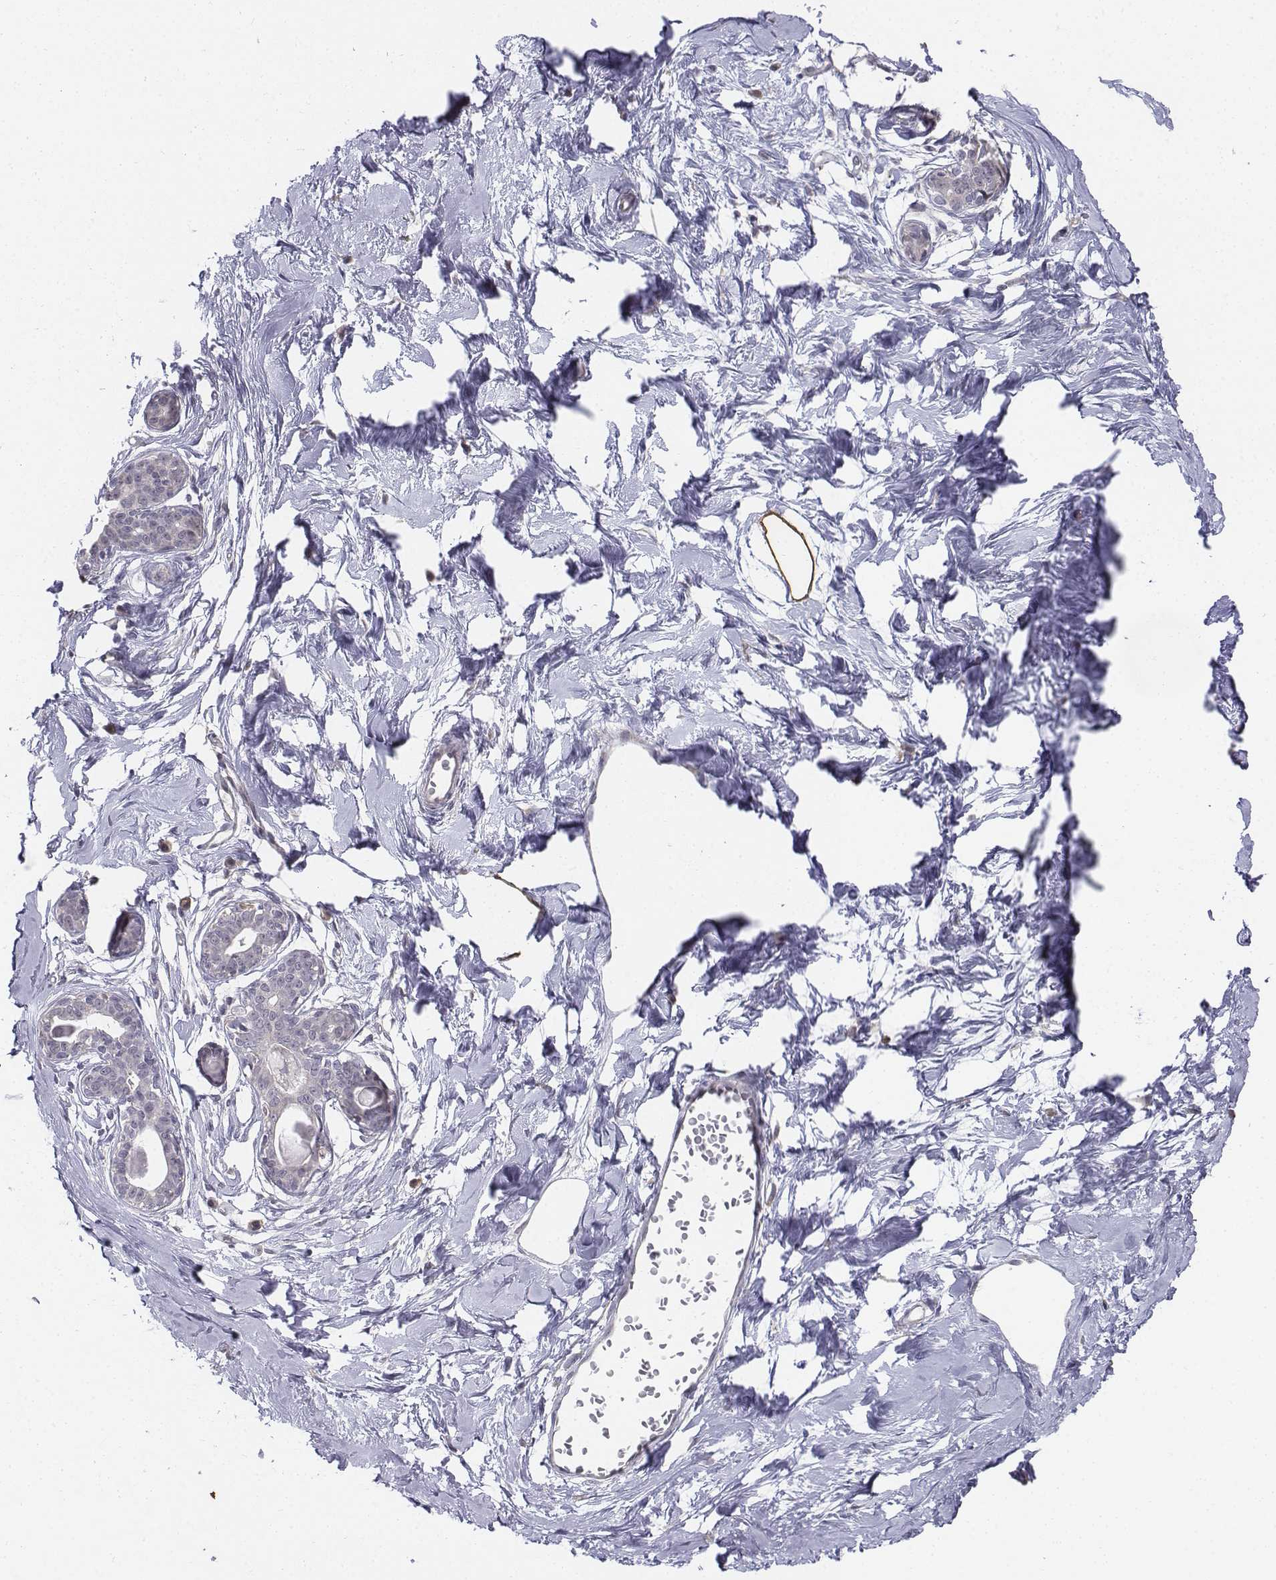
{"staining": {"intensity": "moderate", "quantity": ">75%", "location": "cytoplasmic/membranous"}, "tissue": "breast", "cell_type": "Adipocytes", "image_type": "normal", "snomed": [{"axis": "morphology", "description": "Normal tissue, NOS"}, {"axis": "topography", "description": "Breast"}], "caption": "Protein expression analysis of benign human breast reveals moderate cytoplasmic/membranous positivity in about >75% of adipocytes.", "gene": "PENK", "patient": {"sex": "female", "age": 45}}